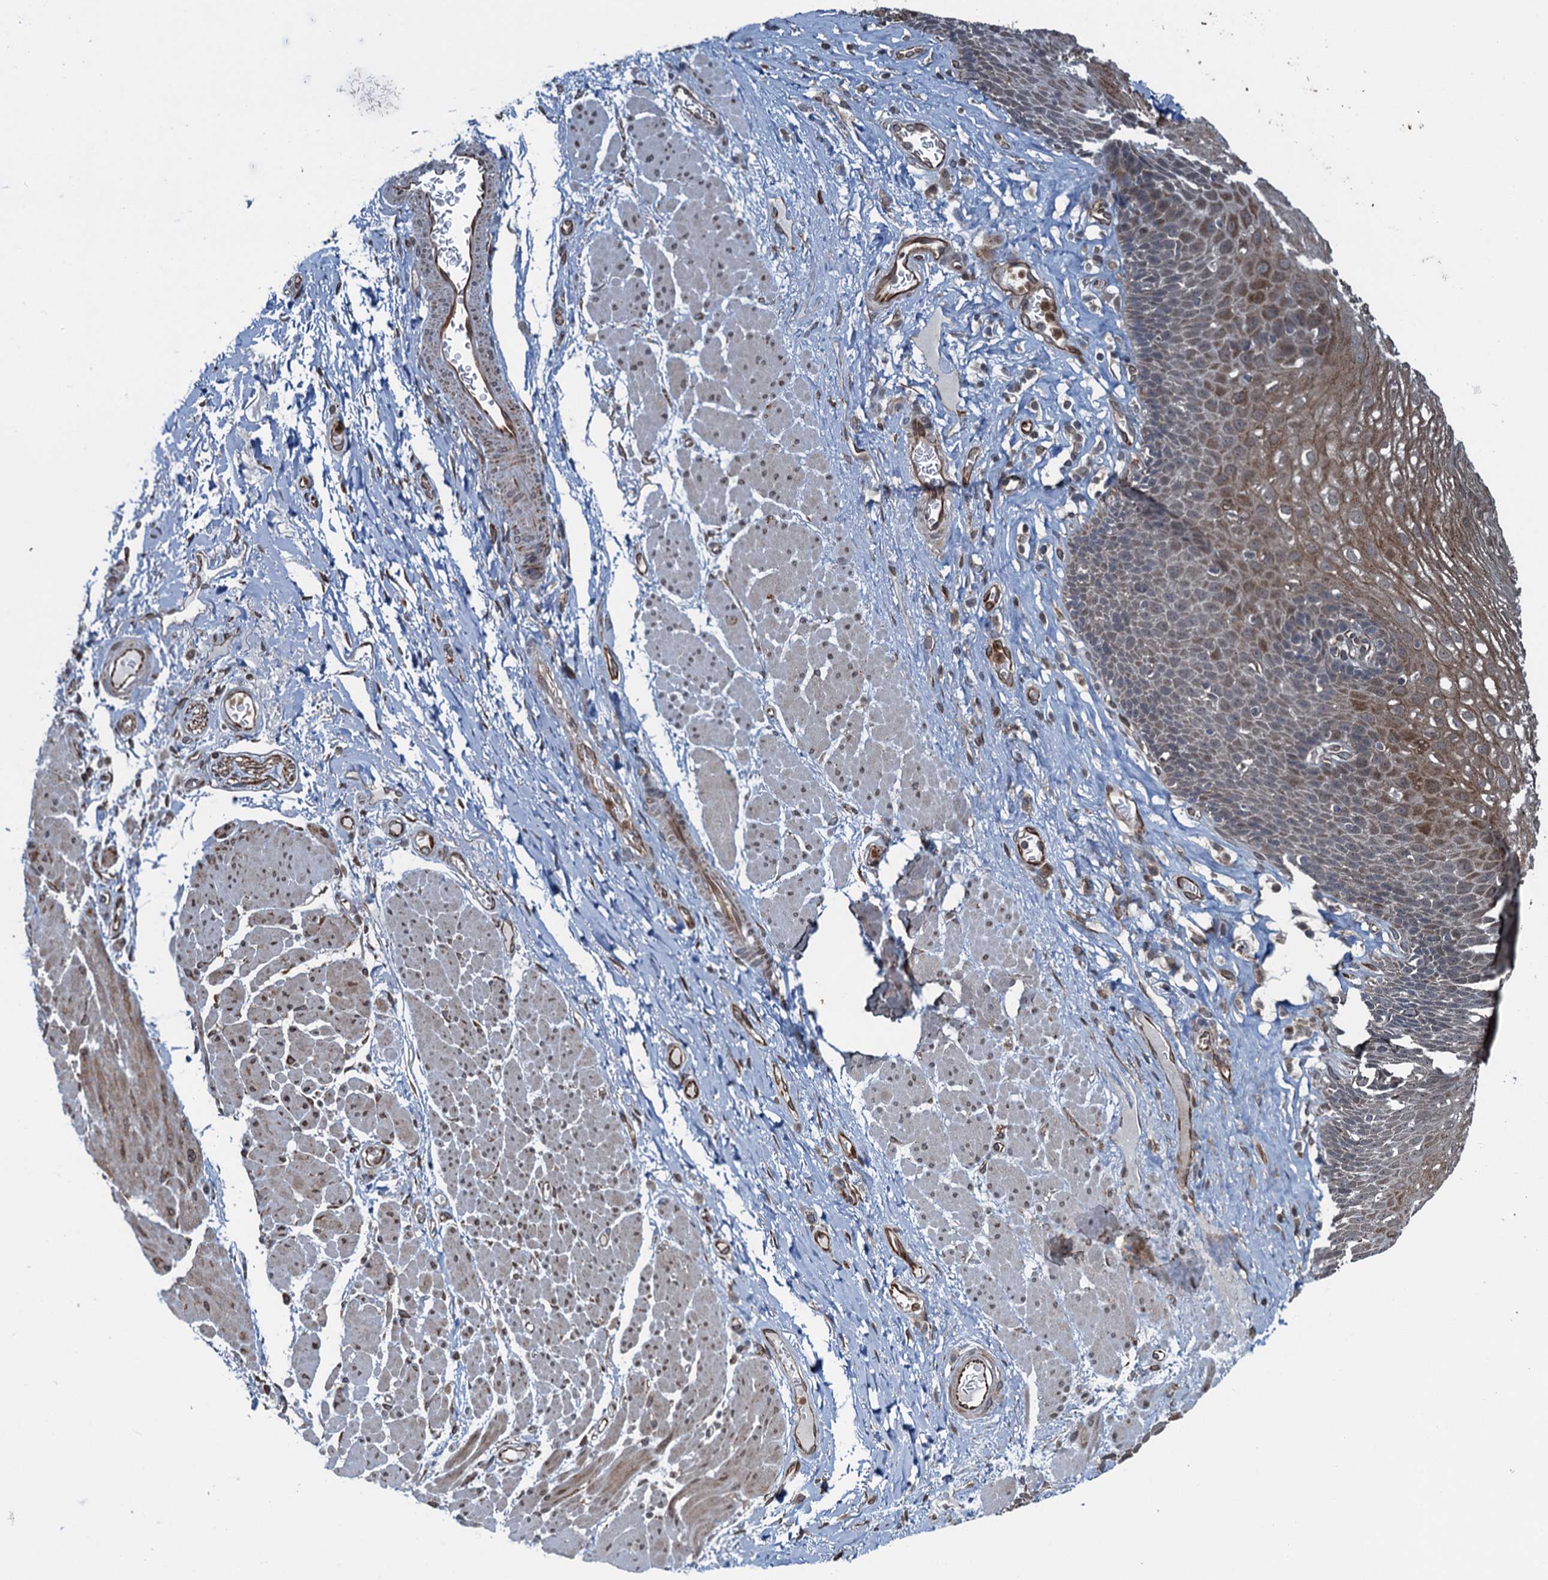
{"staining": {"intensity": "weak", "quantity": "25%-75%", "location": "cytoplasmic/membranous"}, "tissue": "esophagus", "cell_type": "Squamous epithelial cells", "image_type": "normal", "snomed": [{"axis": "morphology", "description": "Normal tissue, NOS"}, {"axis": "topography", "description": "Esophagus"}], "caption": "Immunohistochemistry micrograph of unremarkable esophagus: human esophagus stained using IHC shows low levels of weak protein expression localized specifically in the cytoplasmic/membranous of squamous epithelial cells, appearing as a cytoplasmic/membranous brown color.", "gene": "WHAMM", "patient": {"sex": "female", "age": 66}}